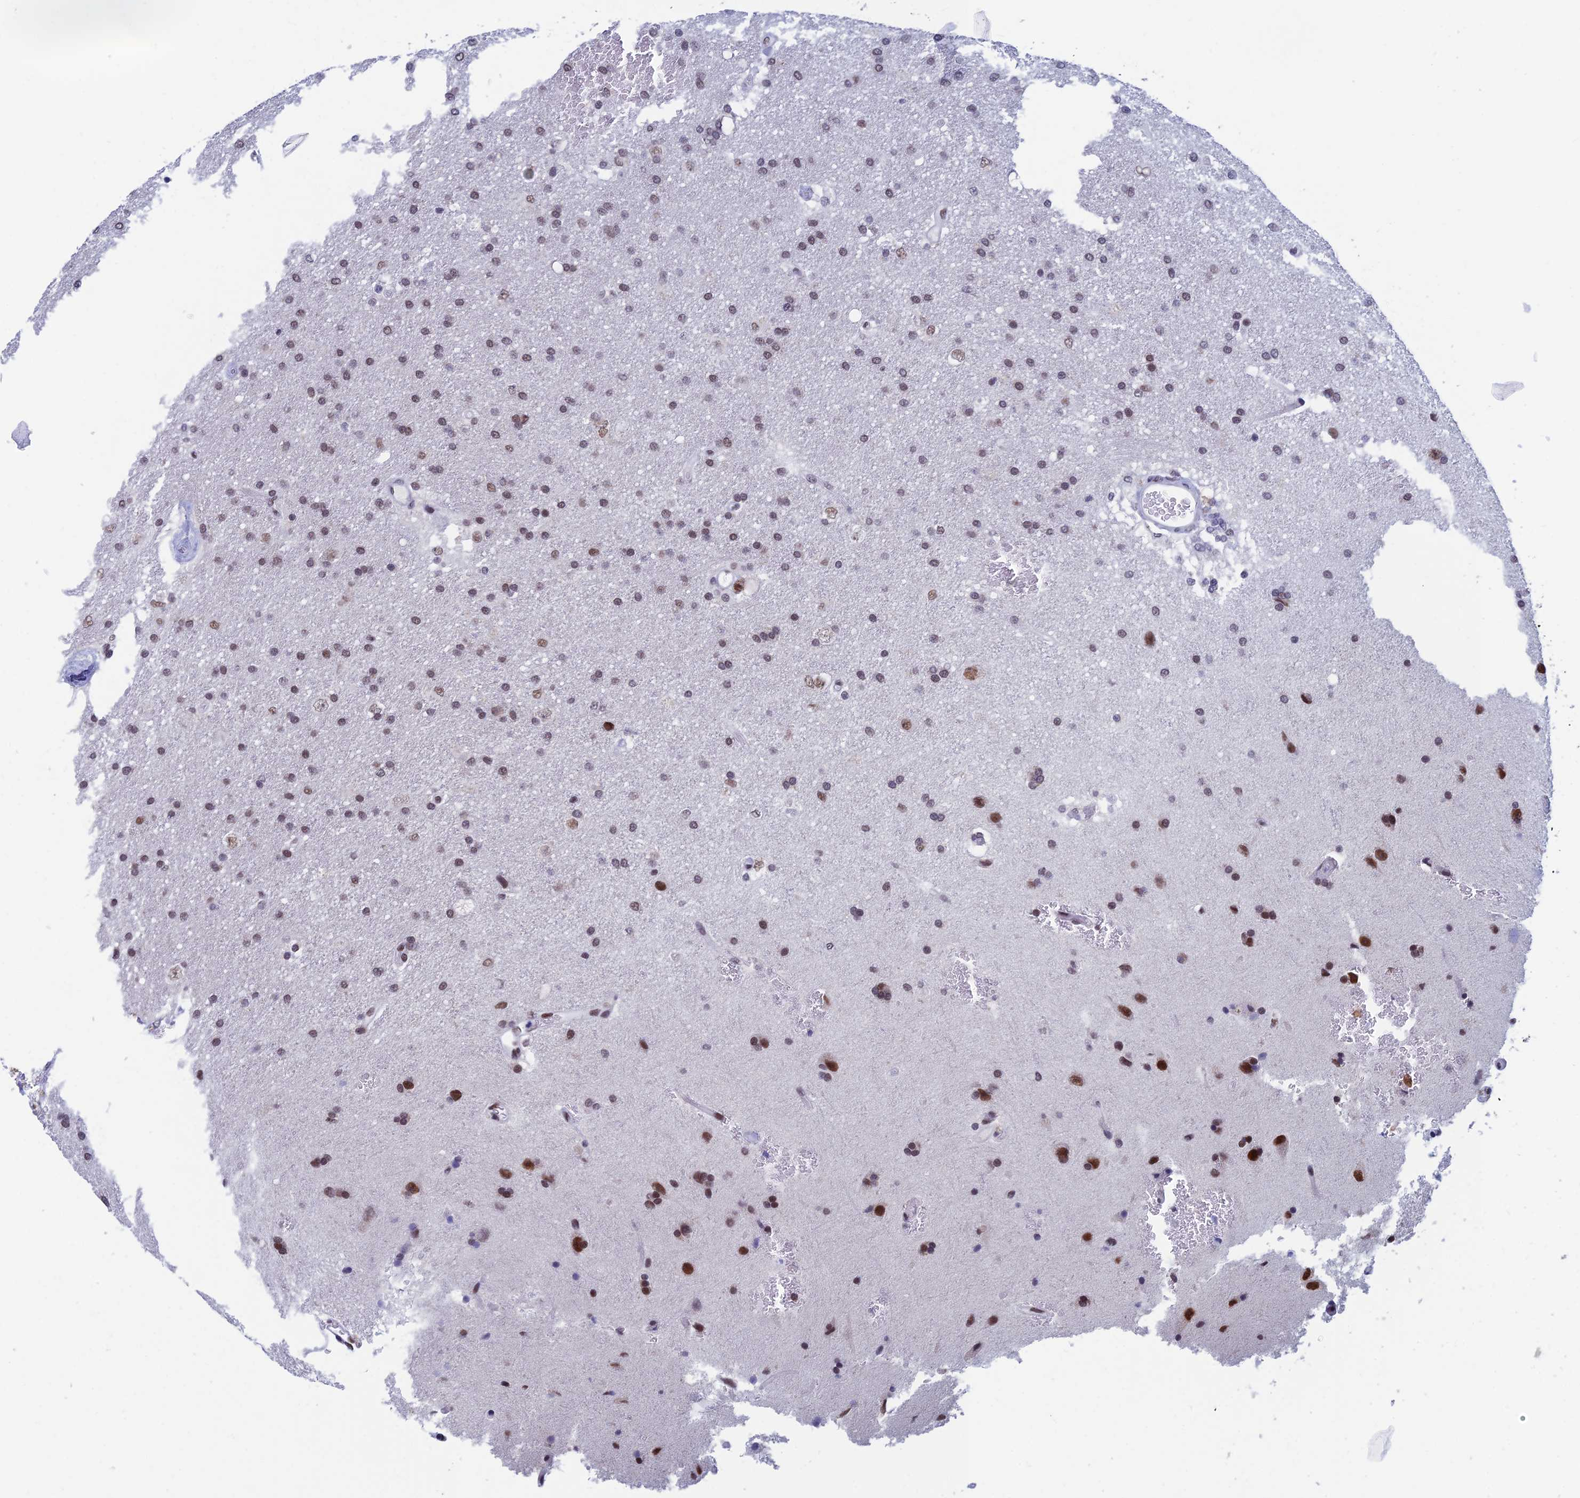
{"staining": {"intensity": "moderate", "quantity": ">75%", "location": "nuclear"}, "tissue": "glioma", "cell_type": "Tumor cells", "image_type": "cancer", "snomed": [{"axis": "morphology", "description": "Glioma, malignant, Low grade"}, {"axis": "topography", "description": "Brain"}], "caption": "Malignant glioma (low-grade) stained with a brown dye reveals moderate nuclear positive expression in approximately >75% of tumor cells.", "gene": "NABP2", "patient": {"sex": "male", "age": 66}}